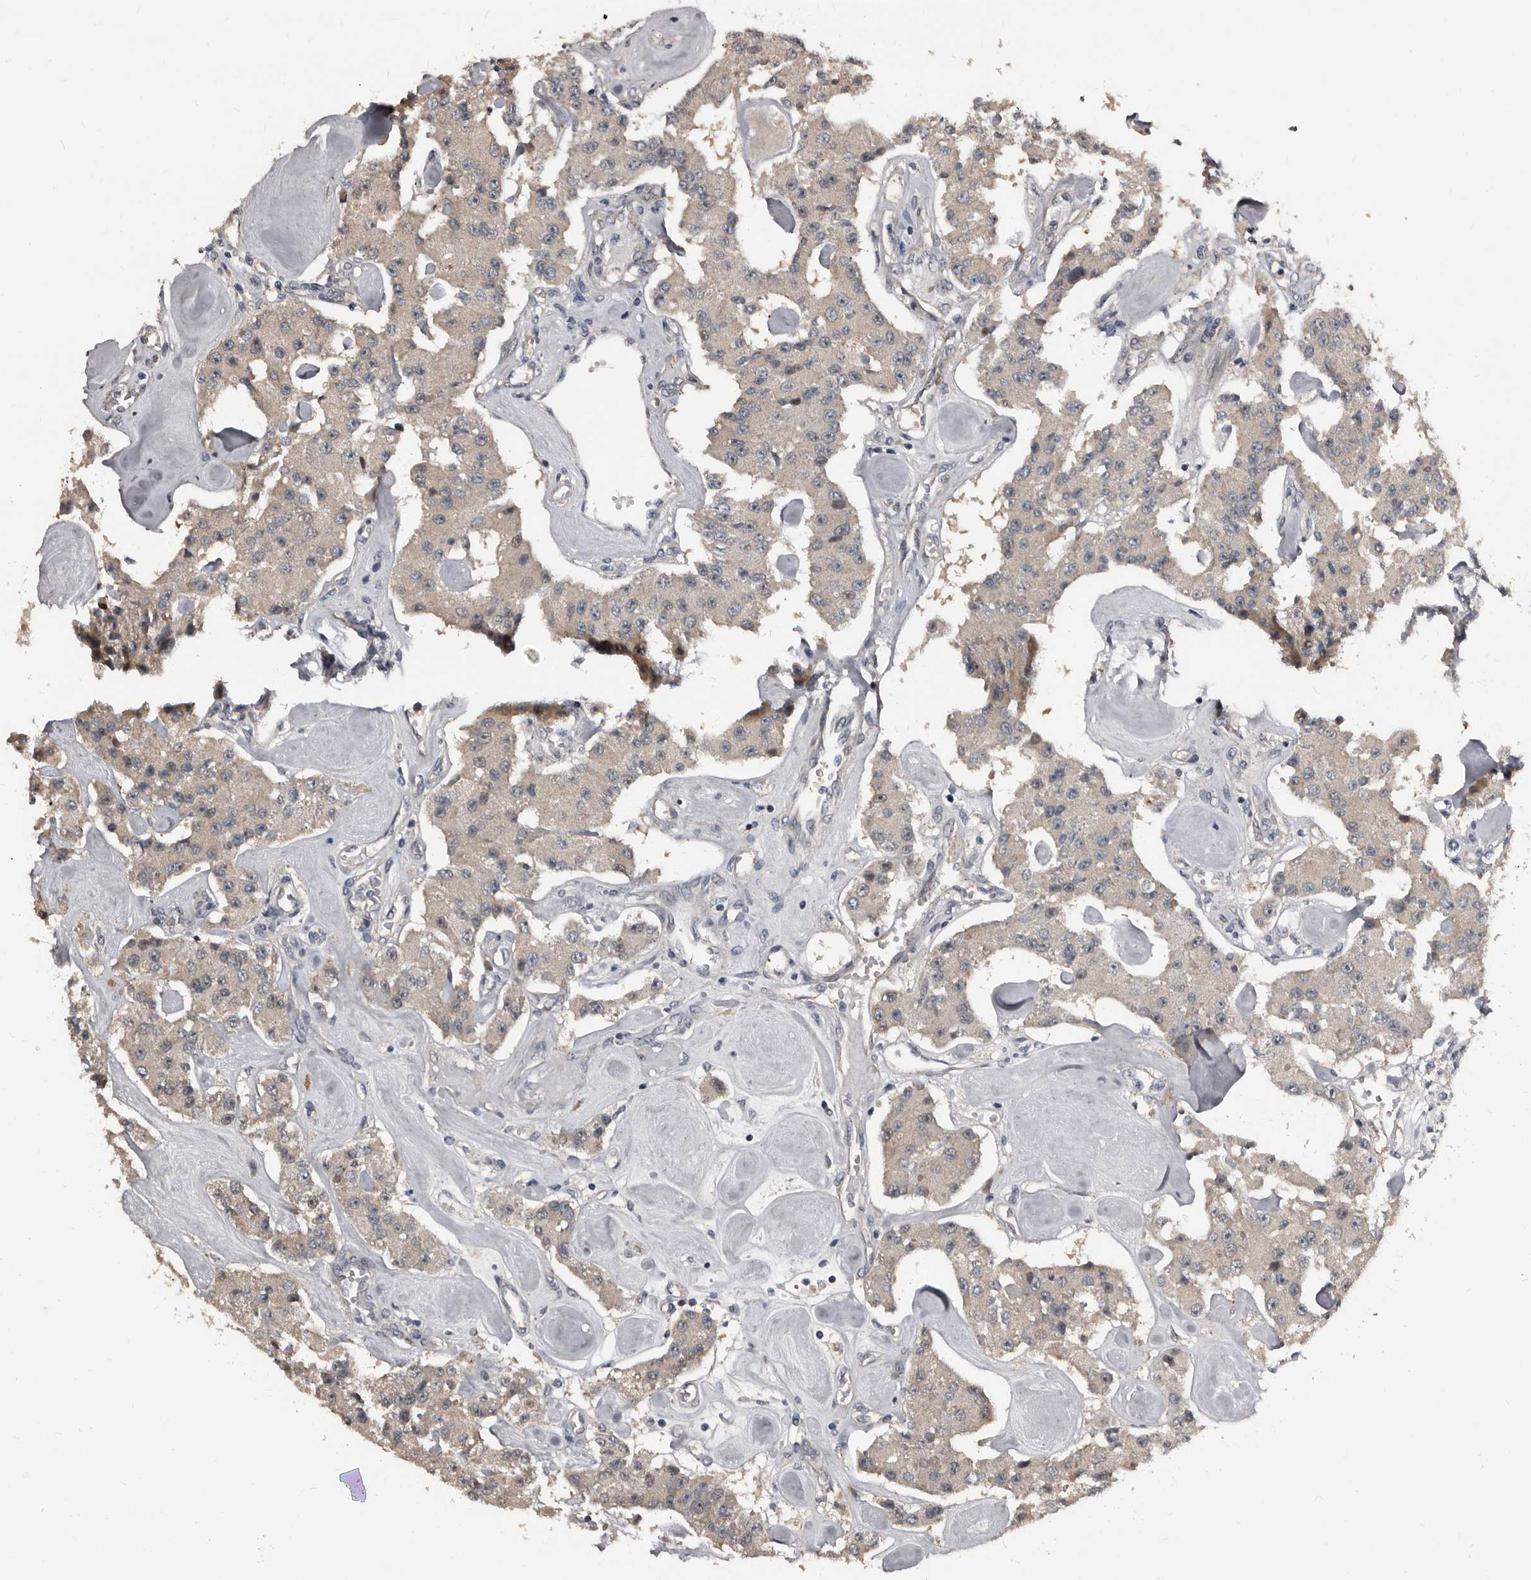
{"staining": {"intensity": "weak", "quantity": "25%-75%", "location": "cytoplasmic/membranous"}, "tissue": "carcinoid", "cell_type": "Tumor cells", "image_type": "cancer", "snomed": [{"axis": "morphology", "description": "Carcinoid, malignant, NOS"}, {"axis": "topography", "description": "Pancreas"}], "caption": "Immunohistochemistry (IHC) (DAB) staining of carcinoid (malignant) reveals weak cytoplasmic/membranous protein staining in approximately 25%-75% of tumor cells.", "gene": "DHPS", "patient": {"sex": "male", "age": 41}}